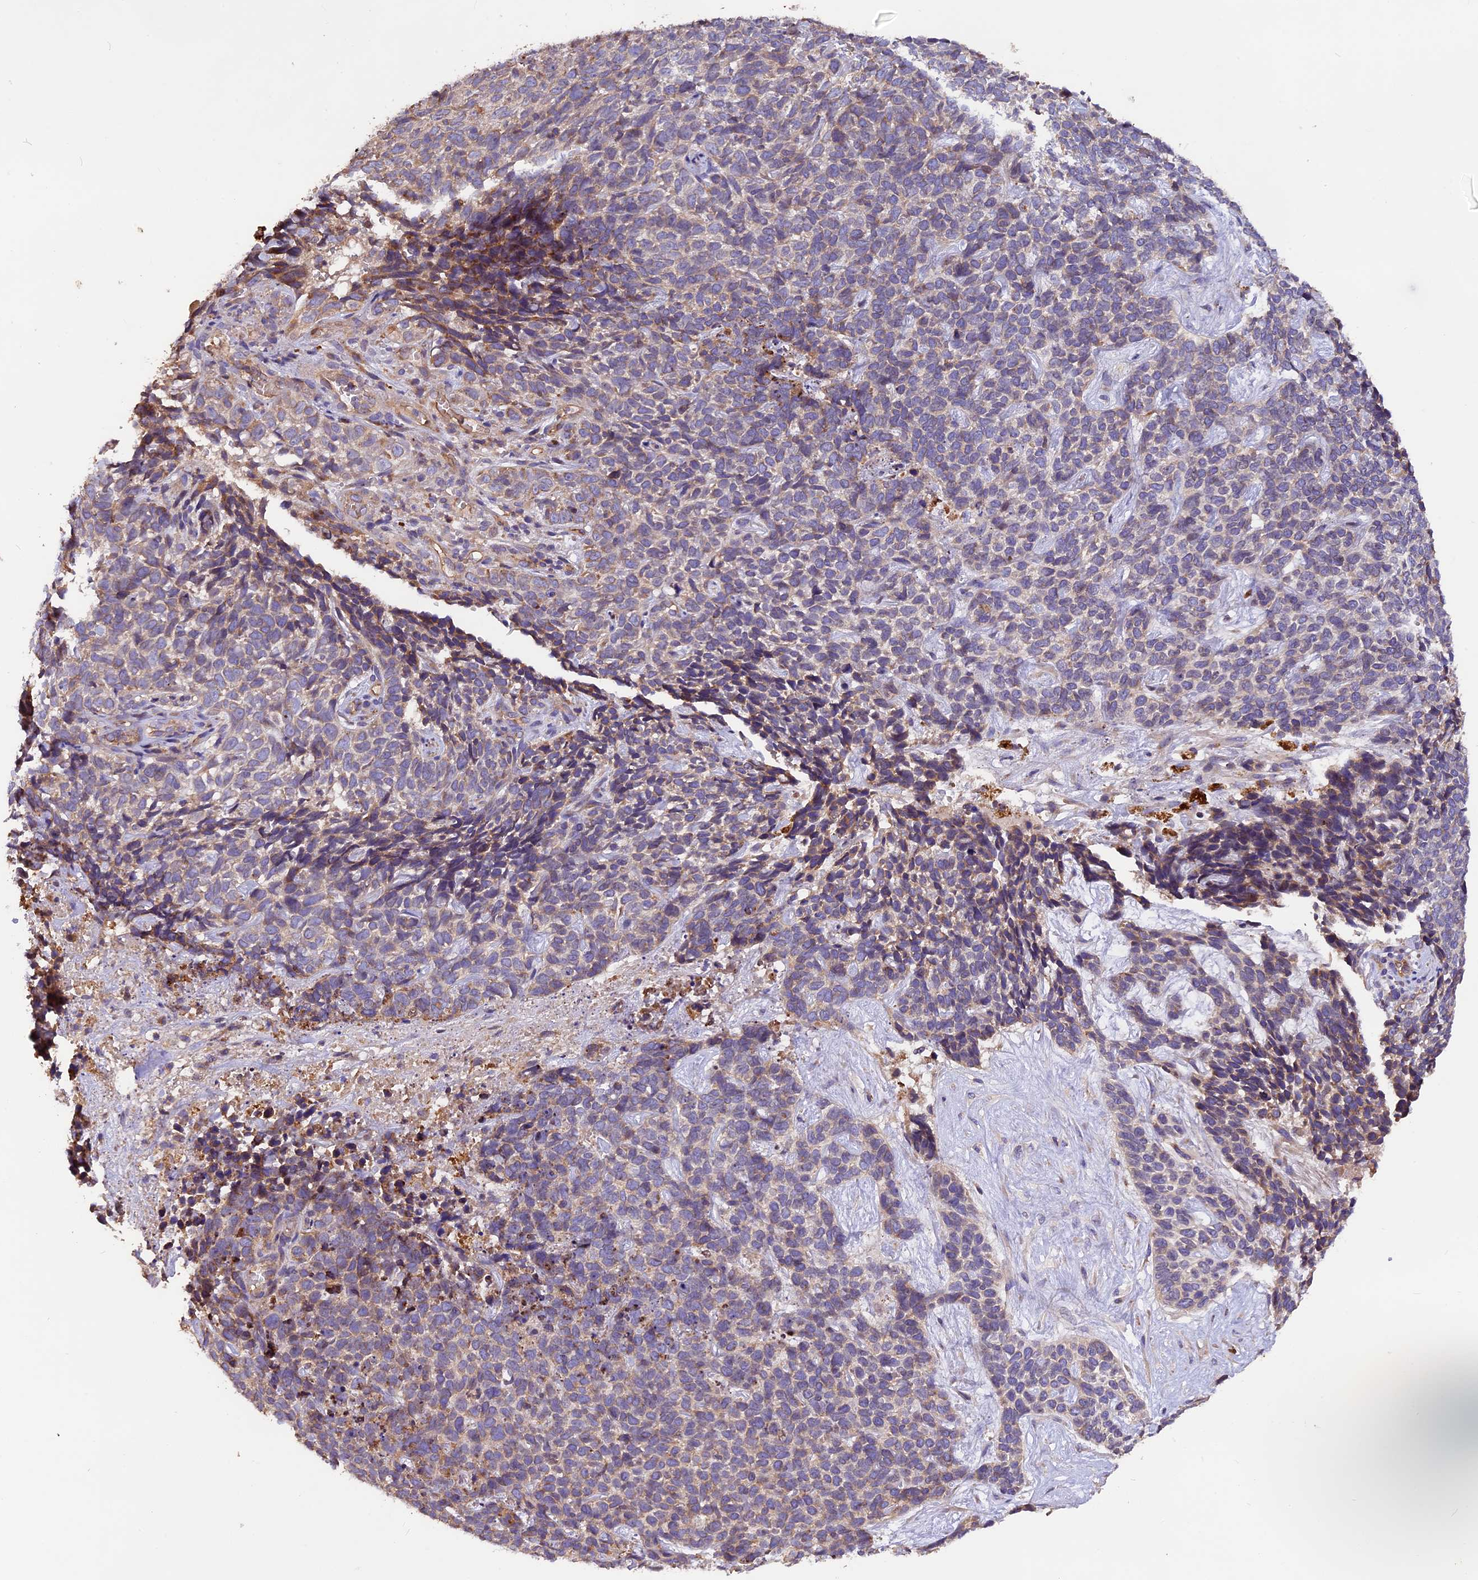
{"staining": {"intensity": "weak", "quantity": "25%-75%", "location": "cytoplasmic/membranous"}, "tissue": "skin cancer", "cell_type": "Tumor cells", "image_type": "cancer", "snomed": [{"axis": "morphology", "description": "Basal cell carcinoma"}, {"axis": "topography", "description": "Skin"}], "caption": "This is an image of immunohistochemistry staining of skin cancer (basal cell carcinoma), which shows weak expression in the cytoplasmic/membranous of tumor cells.", "gene": "ERMARD", "patient": {"sex": "female", "age": 84}}